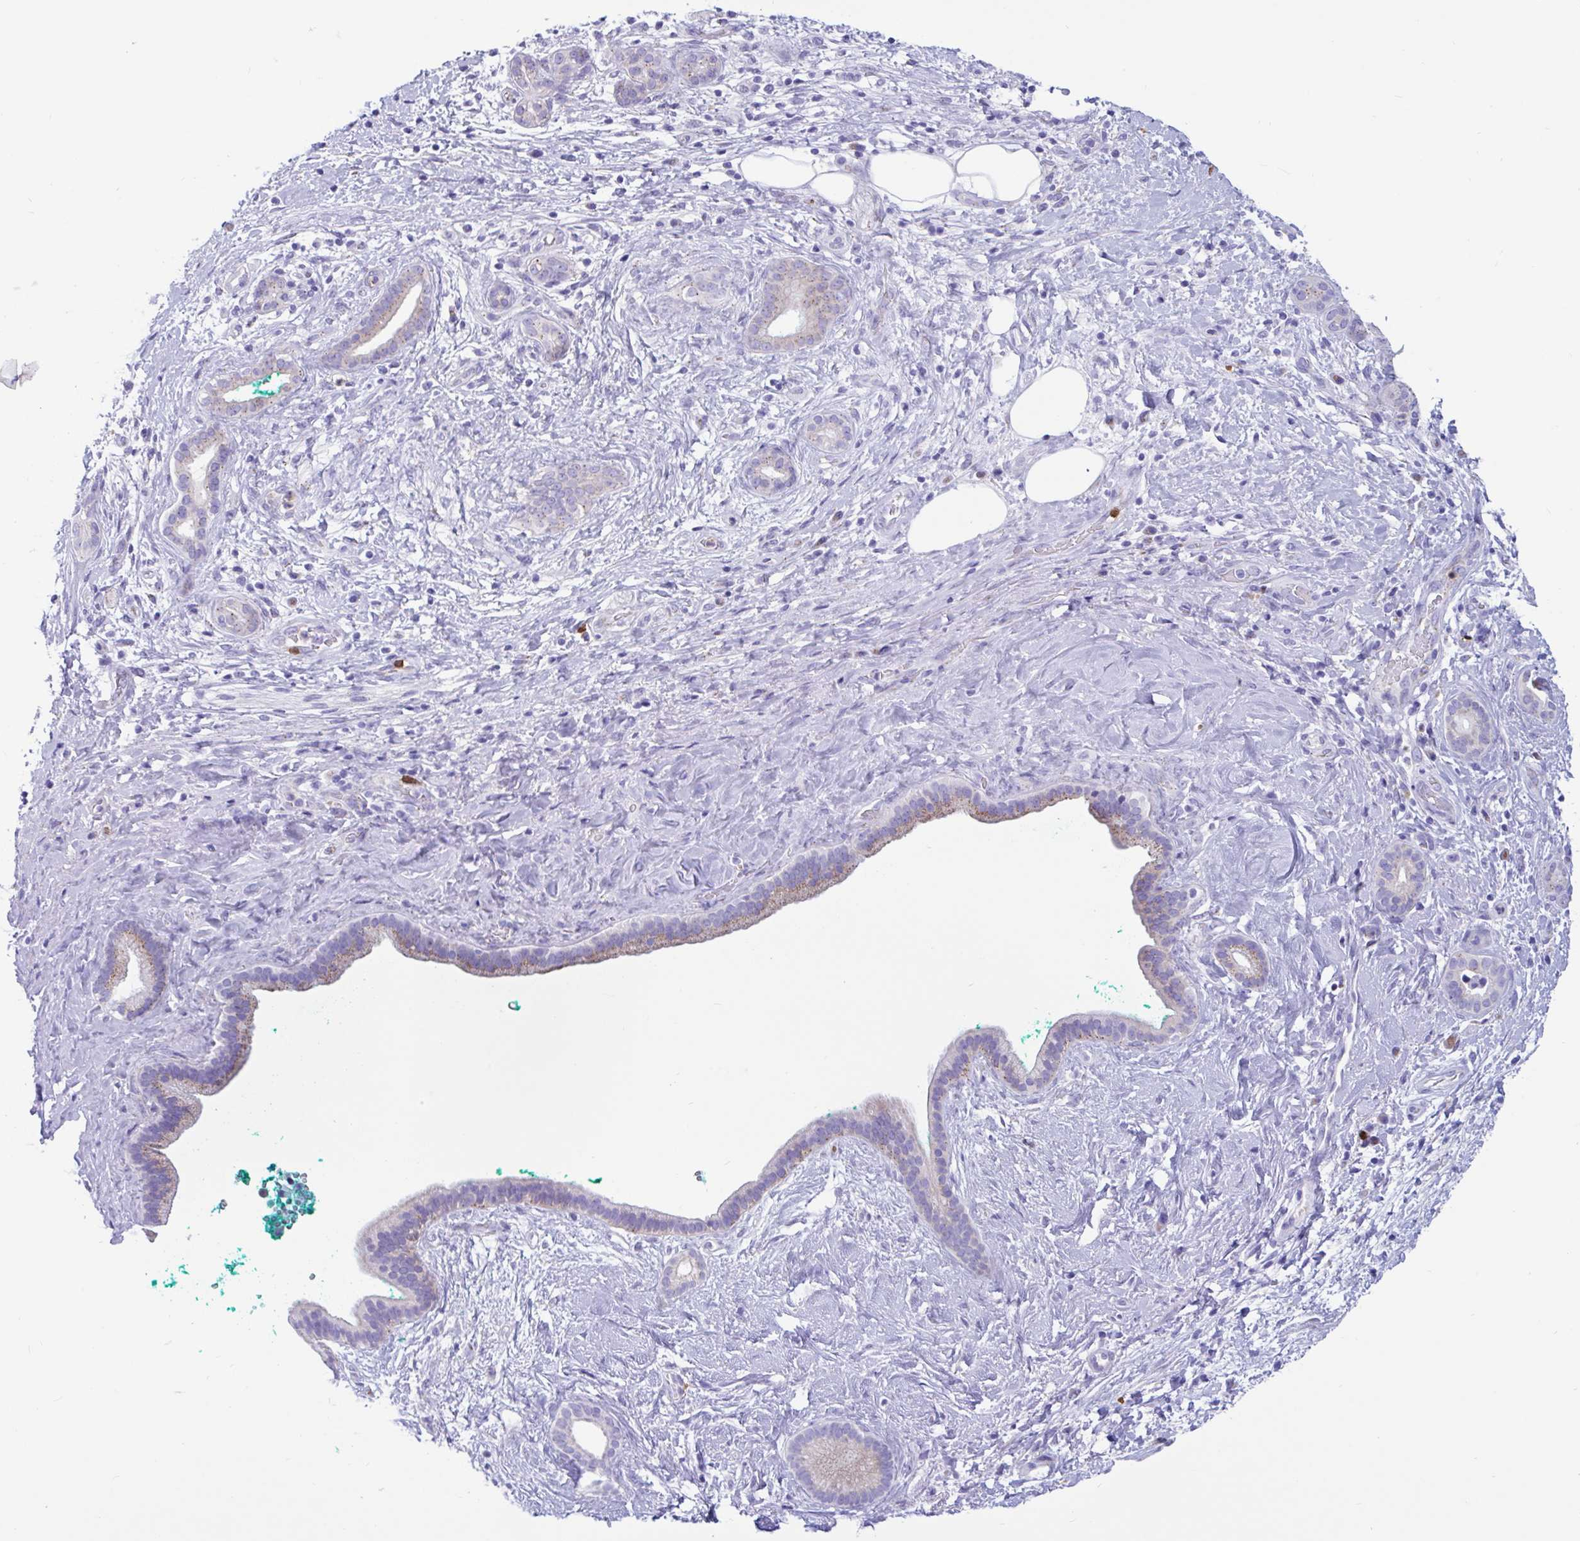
{"staining": {"intensity": "weak", "quantity": "25%-75%", "location": "cytoplasmic/membranous"}, "tissue": "pancreatic cancer", "cell_type": "Tumor cells", "image_type": "cancer", "snomed": [{"axis": "morphology", "description": "Adenocarcinoma, NOS"}, {"axis": "topography", "description": "Pancreas"}], "caption": "Protein staining of pancreatic cancer tissue displays weak cytoplasmic/membranous staining in about 25%-75% of tumor cells.", "gene": "RNASE3", "patient": {"sex": "male", "age": 78}}